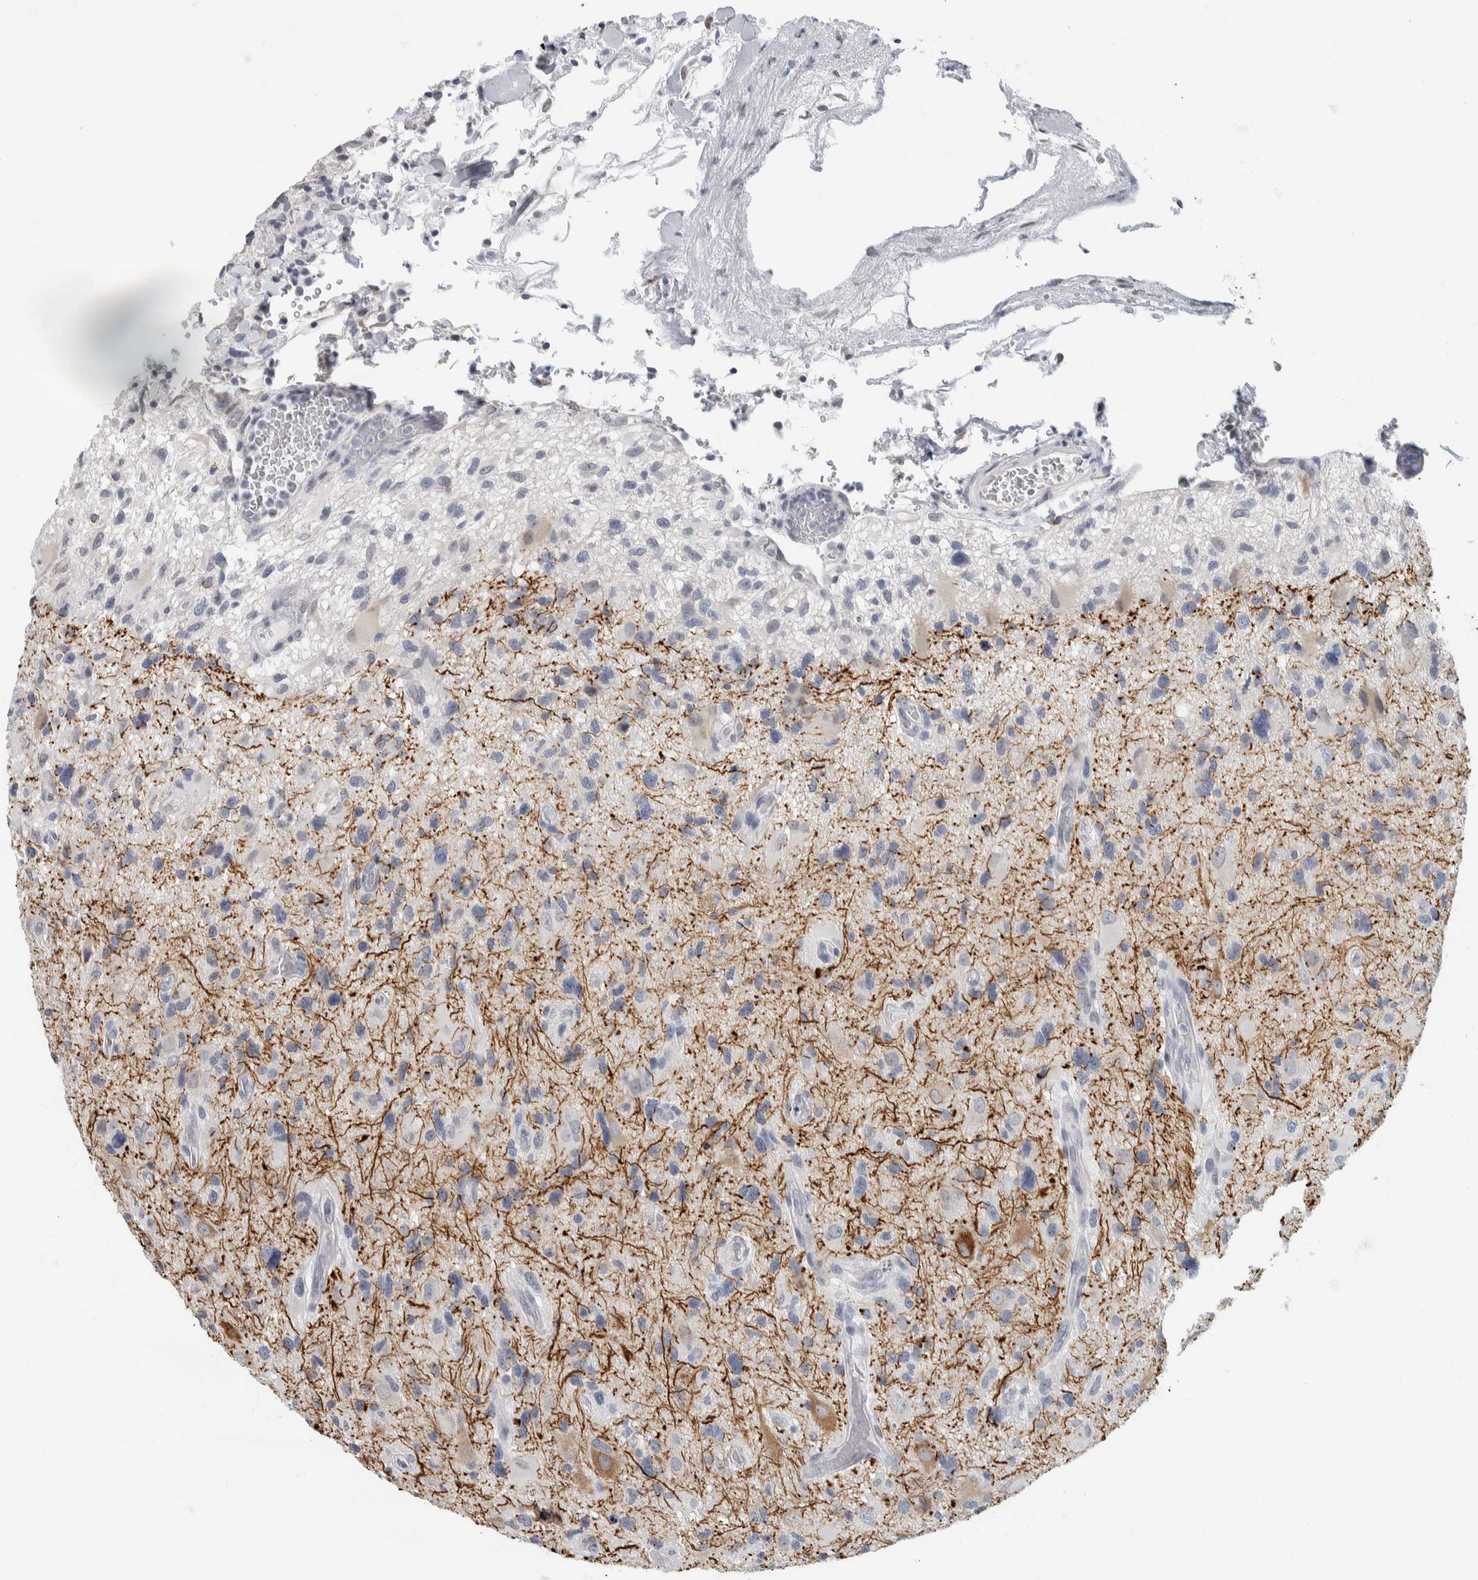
{"staining": {"intensity": "negative", "quantity": "none", "location": "none"}, "tissue": "glioma", "cell_type": "Tumor cells", "image_type": "cancer", "snomed": [{"axis": "morphology", "description": "Glioma, malignant, High grade"}, {"axis": "topography", "description": "Brain"}], "caption": "An immunohistochemistry (IHC) photomicrograph of glioma is shown. There is no staining in tumor cells of glioma.", "gene": "NEFM", "patient": {"sex": "male", "age": 33}}